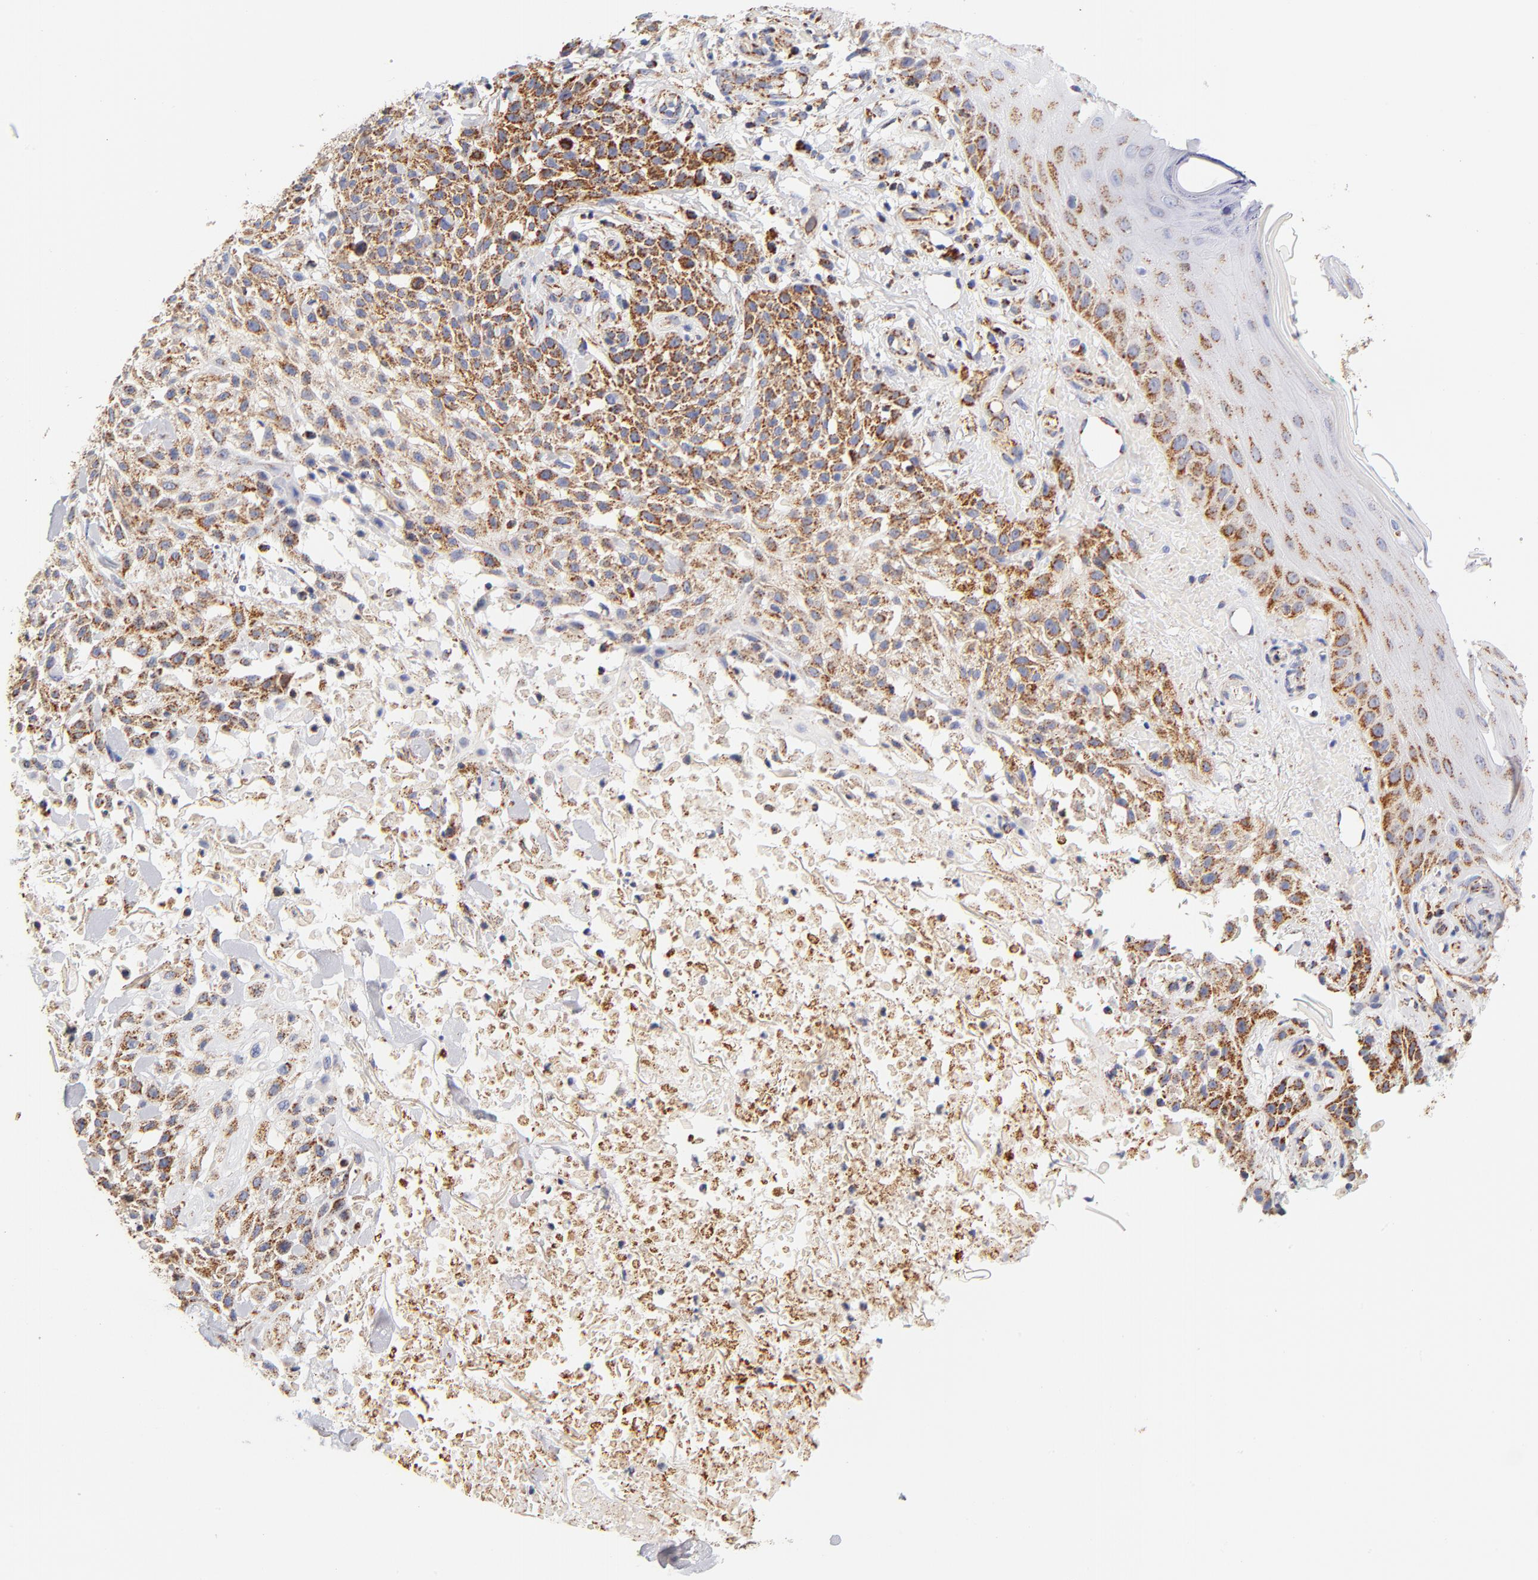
{"staining": {"intensity": "strong", "quantity": ">75%", "location": "cytoplasmic/membranous"}, "tissue": "skin cancer", "cell_type": "Tumor cells", "image_type": "cancer", "snomed": [{"axis": "morphology", "description": "Squamous cell carcinoma, NOS"}, {"axis": "topography", "description": "Skin"}], "caption": "Brown immunohistochemical staining in squamous cell carcinoma (skin) demonstrates strong cytoplasmic/membranous expression in approximately >75% of tumor cells. The protein is shown in brown color, while the nuclei are stained blue.", "gene": "ECHS1", "patient": {"sex": "female", "age": 42}}